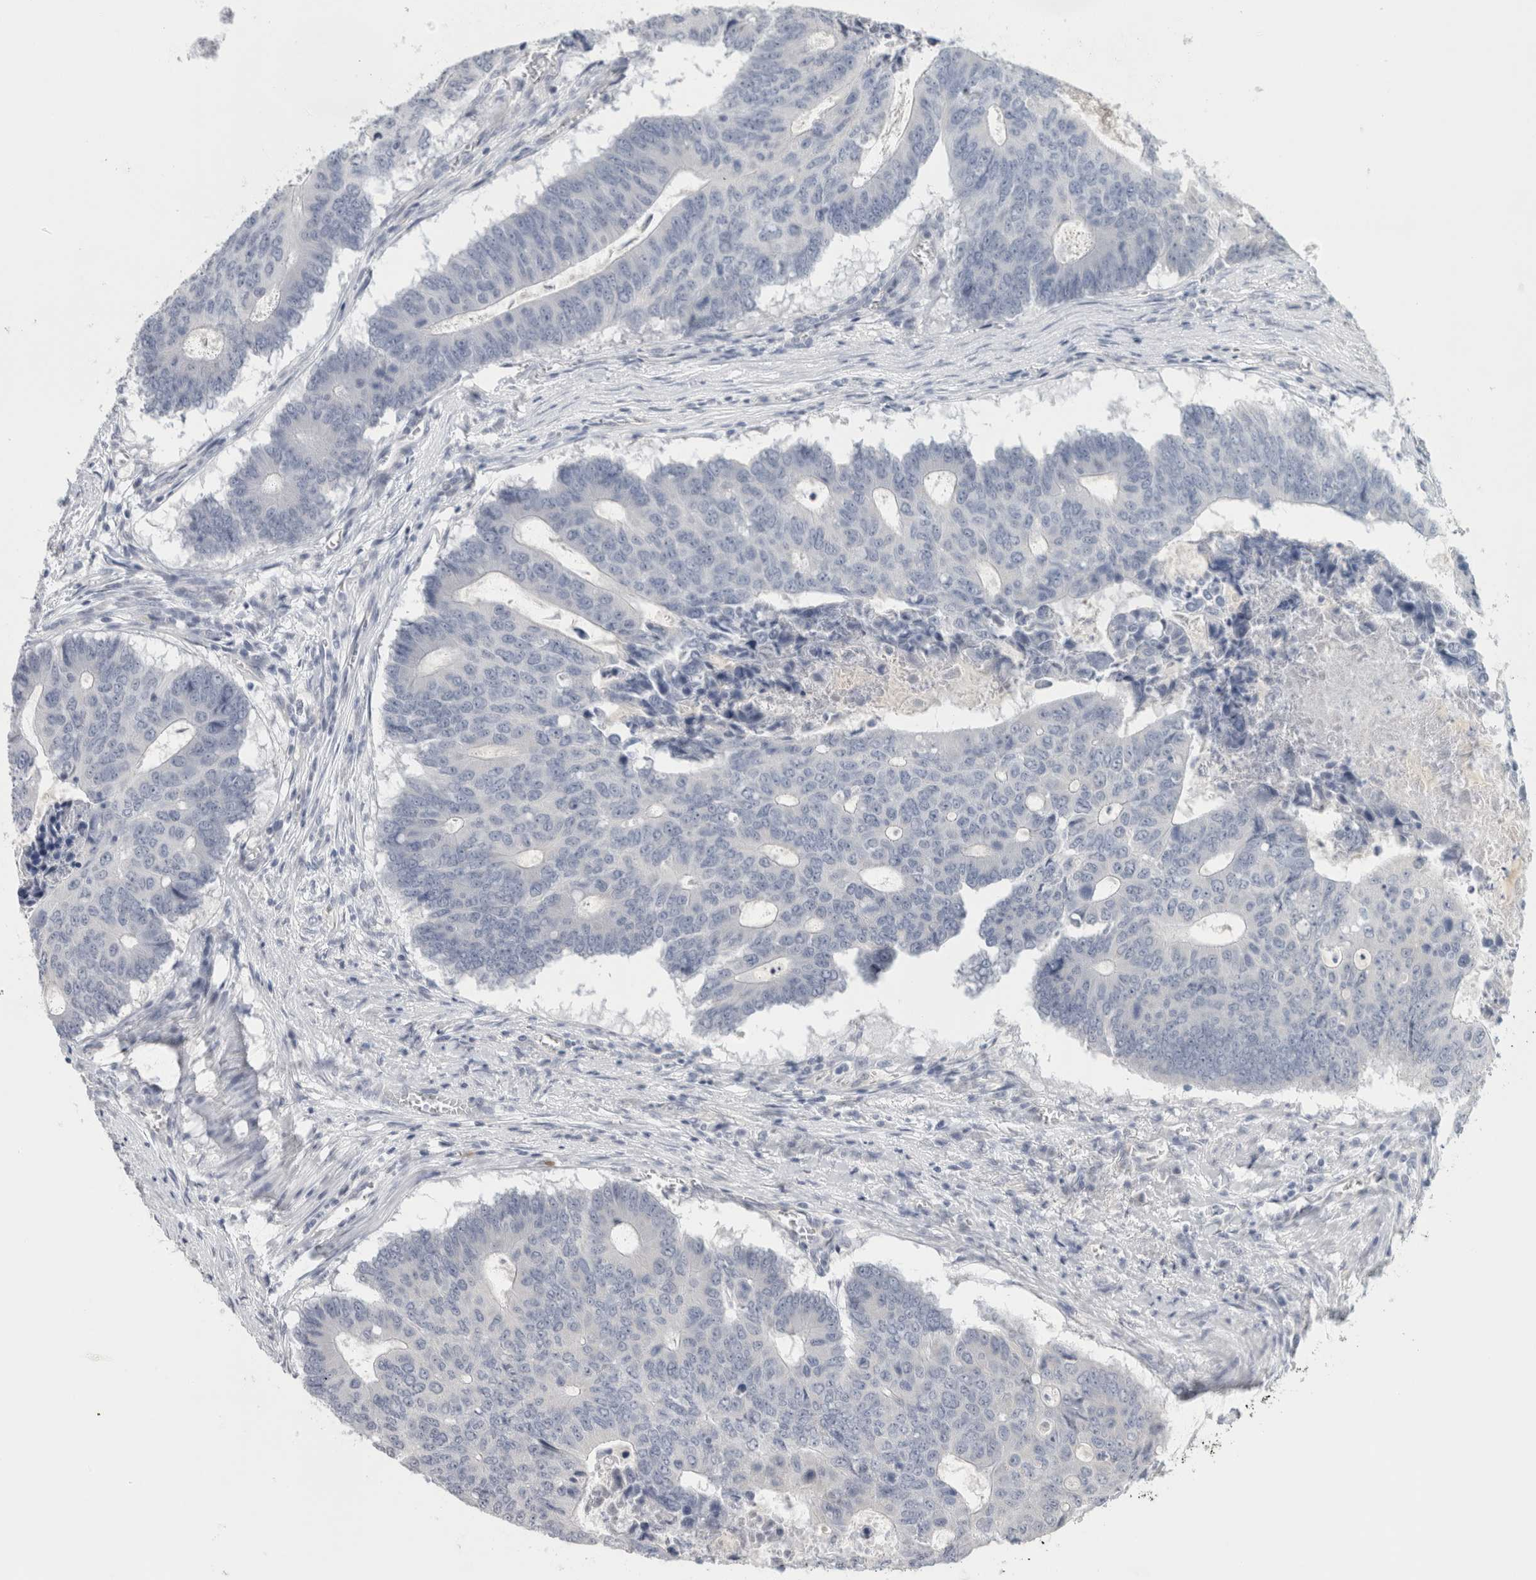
{"staining": {"intensity": "negative", "quantity": "none", "location": "none"}, "tissue": "colorectal cancer", "cell_type": "Tumor cells", "image_type": "cancer", "snomed": [{"axis": "morphology", "description": "Adenocarcinoma, NOS"}, {"axis": "topography", "description": "Colon"}], "caption": "IHC image of human colorectal cancer (adenocarcinoma) stained for a protein (brown), which reveals no expression in tumor cells.", "gene": "TONSL", "patient": {"sex": "male", "age": 87}}